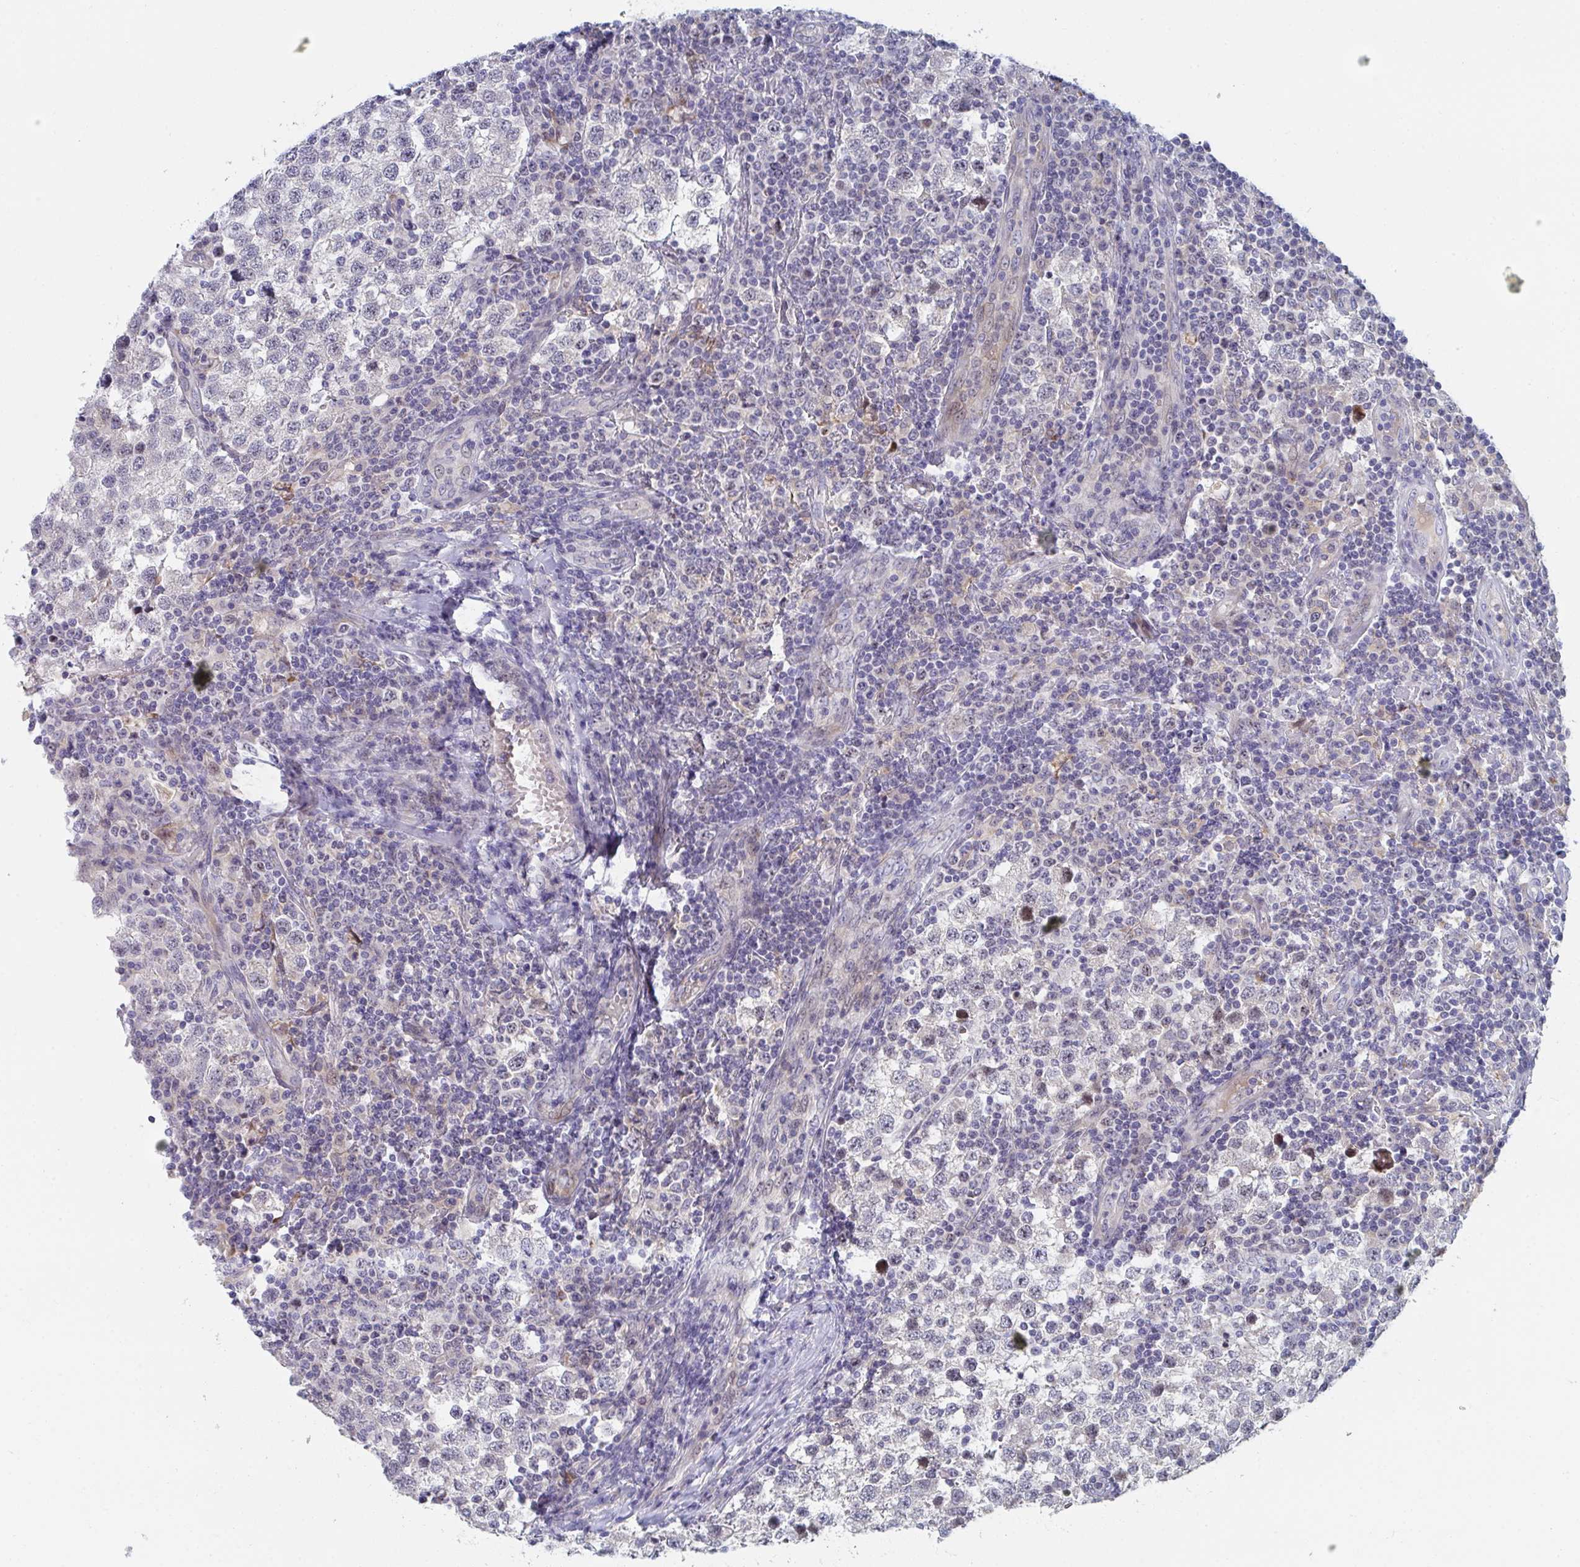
{"staining": {"intensity": "negative", "quantity": "none", "location": "none"}, "tissue": "testis cancer", "cell_type": "Tumor cells", "image_type": "cancer", "snomed": [{"axis": "morphology", "description": "Seminoma, NOS"}, {"axis": "topography", "description": "Testis"}], "caption": "High power microscopy image of an immunohistochemistry (IHC) histopathology image of testis seminoma, revealing no significant positivity in tumor cells. (DAB (3,3'-diaminobenzidine) immunohistochemistry (IHC) visualized using brightfield microscopy, high magnification).", "gene": "CENPT", "patient": {"sex": "male", "age": 34}}